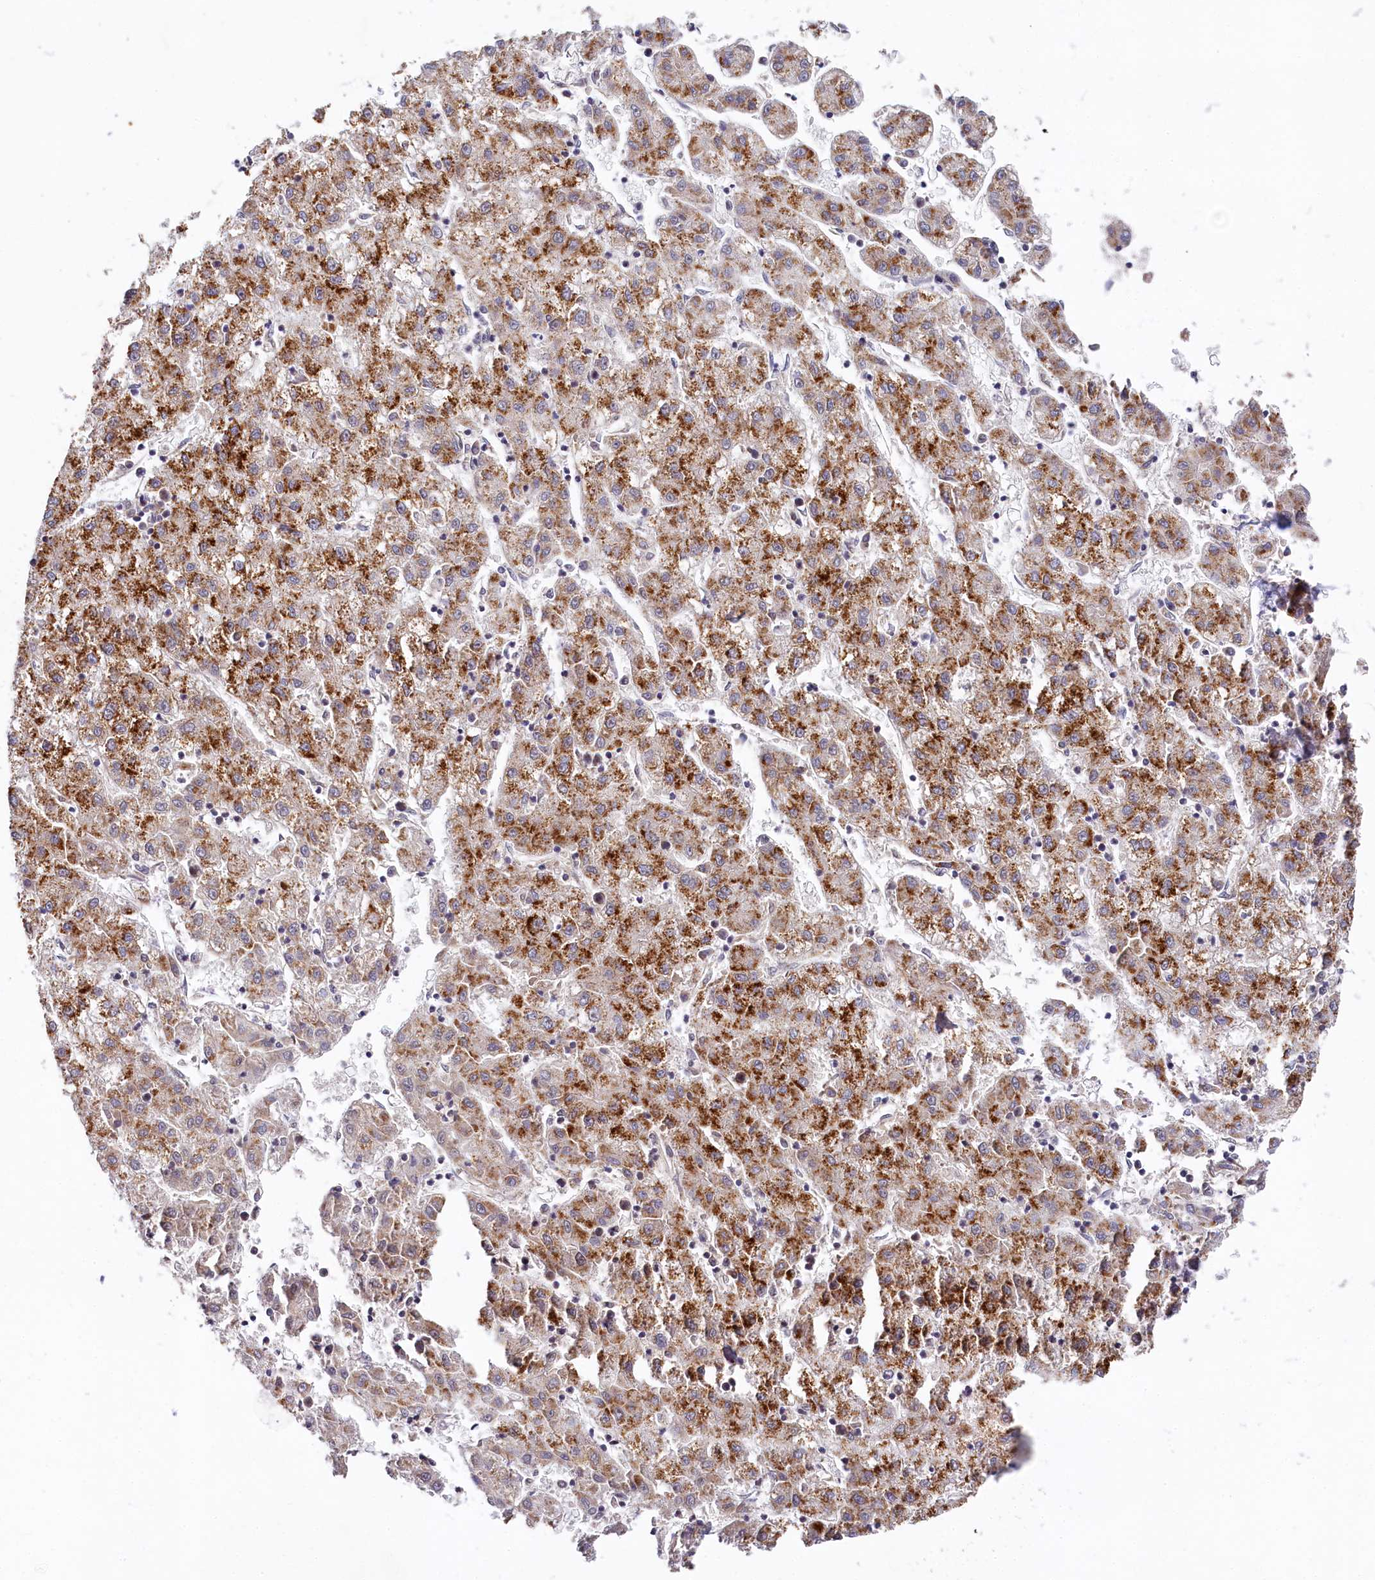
{"staining": {"intensity": "moderate", "quantity": "25%-75%", "location": "cytoplasmic/membranous"}, "tissue": "liver cancer", "cell_type": "Tumor cells", "image_type": "cancer", "snomed": [{"axis": "morphology", "description": "Carcinoma, Hepatocellular, NOS"}, {"axis": "topography", "description": "Liver"}], "caption": "Immunohistochemistry (IHC) staining of liver hepatocellular carcinoma, which demonstrates medium levels of moderate cytoplasmic/membranous positivity in about 25%-75% of tumor cells indicating moderate cytoplasmic/membranous protein expression. The staining was performed using DAB (brown) for protein detection and nuclei were counterstained in hematoxylin (blue).", "gene": "SPINK9", "patient": {"sex": "male", "age": 72}}